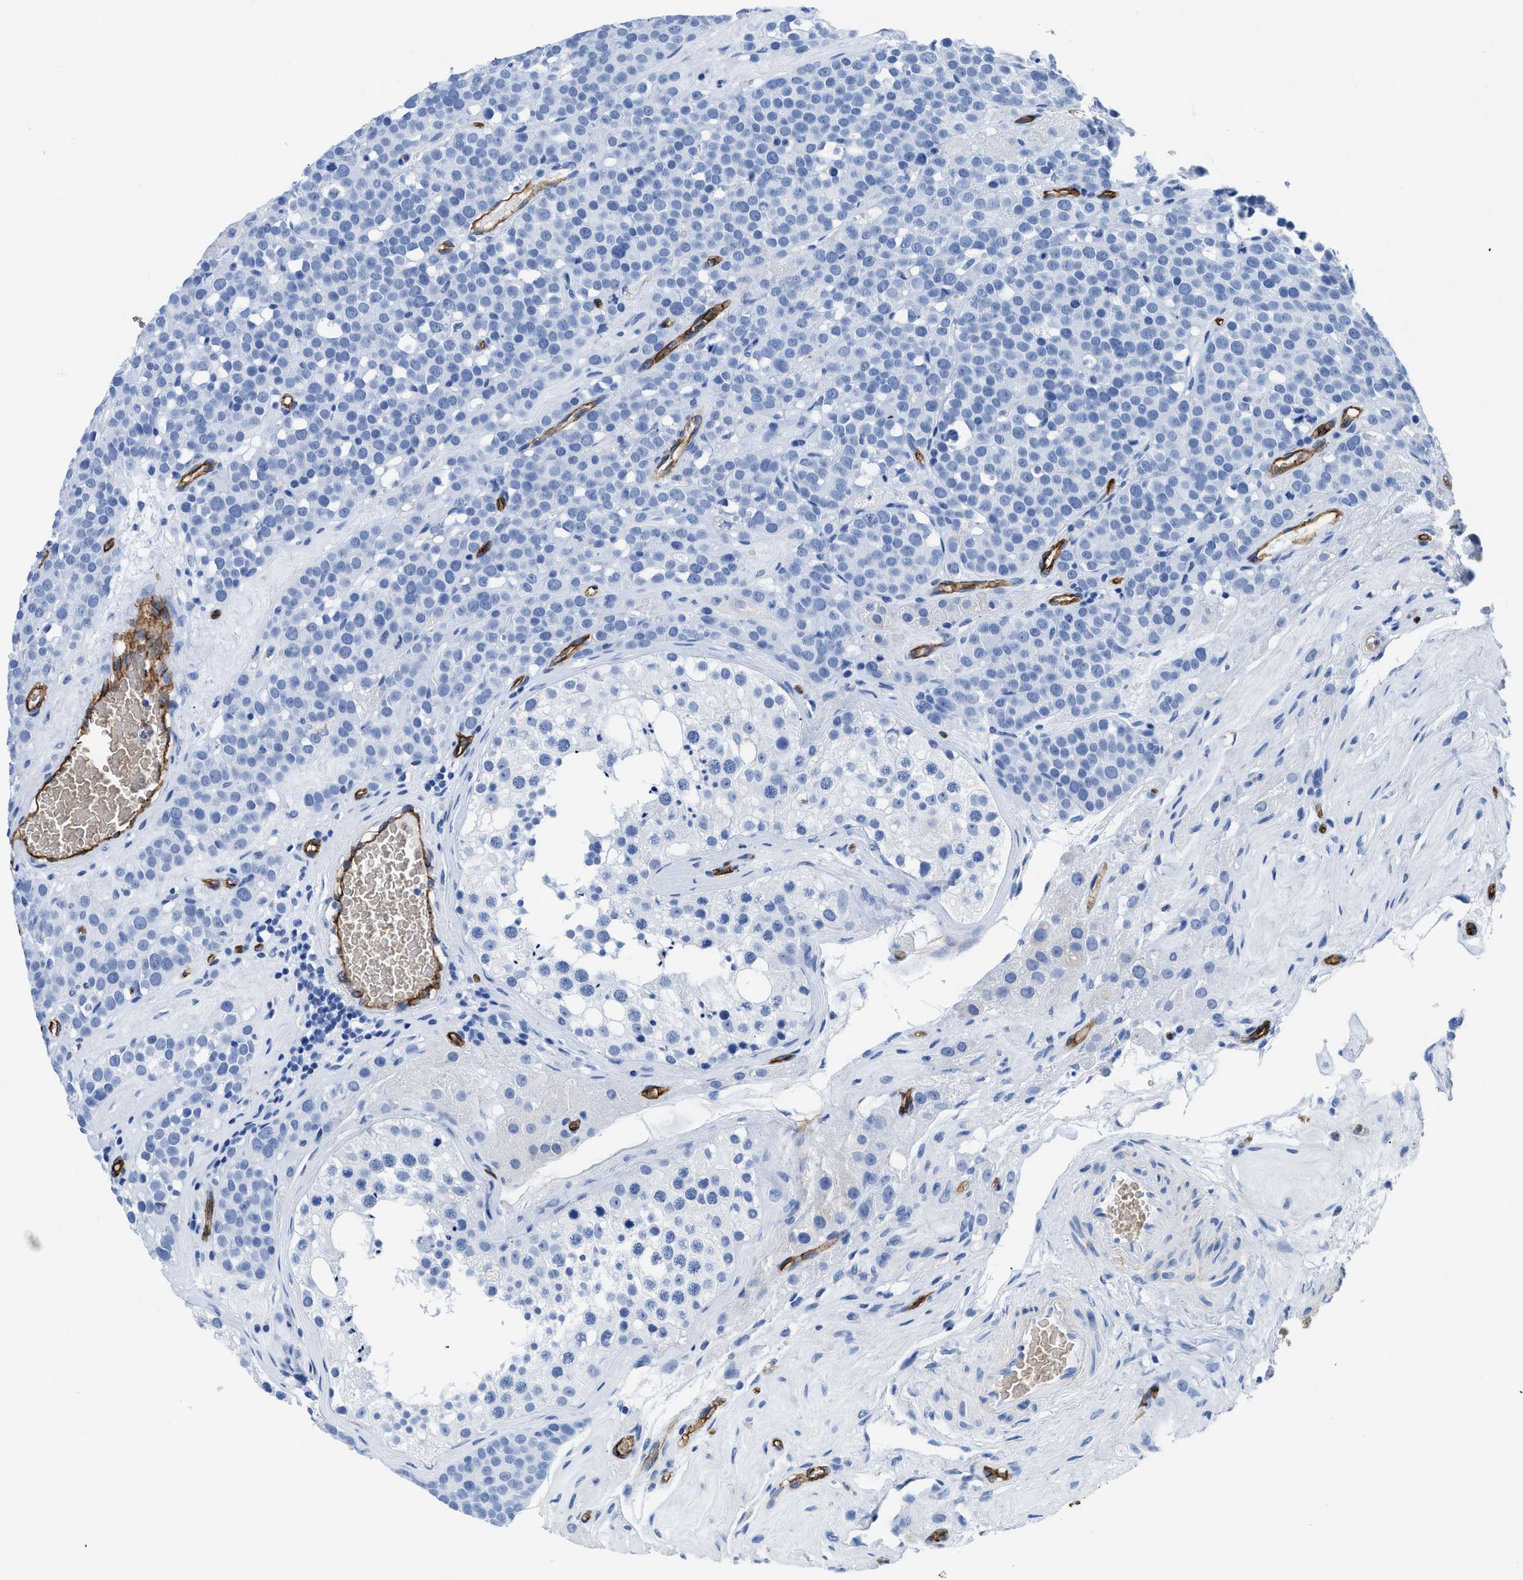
{"staining": {"intensity": "negative", "quantity": "none", "location": "none"}, "tissue": "testis cancer", "cell_type": "Tumor cells", "image_type": "cancer", "snomed": [{"axis": "morphology", "description": "Seminoma, NOS"}, {"axis": "topography", "description": "Testis"}], "caption": "Immunohistochemical staining of testis cancer shows no significant positivity in tumor cells. (Immunohistochemistry (ihc), brightfield microscopy, high magnification).", "gene": "AQP1", "patient": {"sex": "male", "age": 71}}